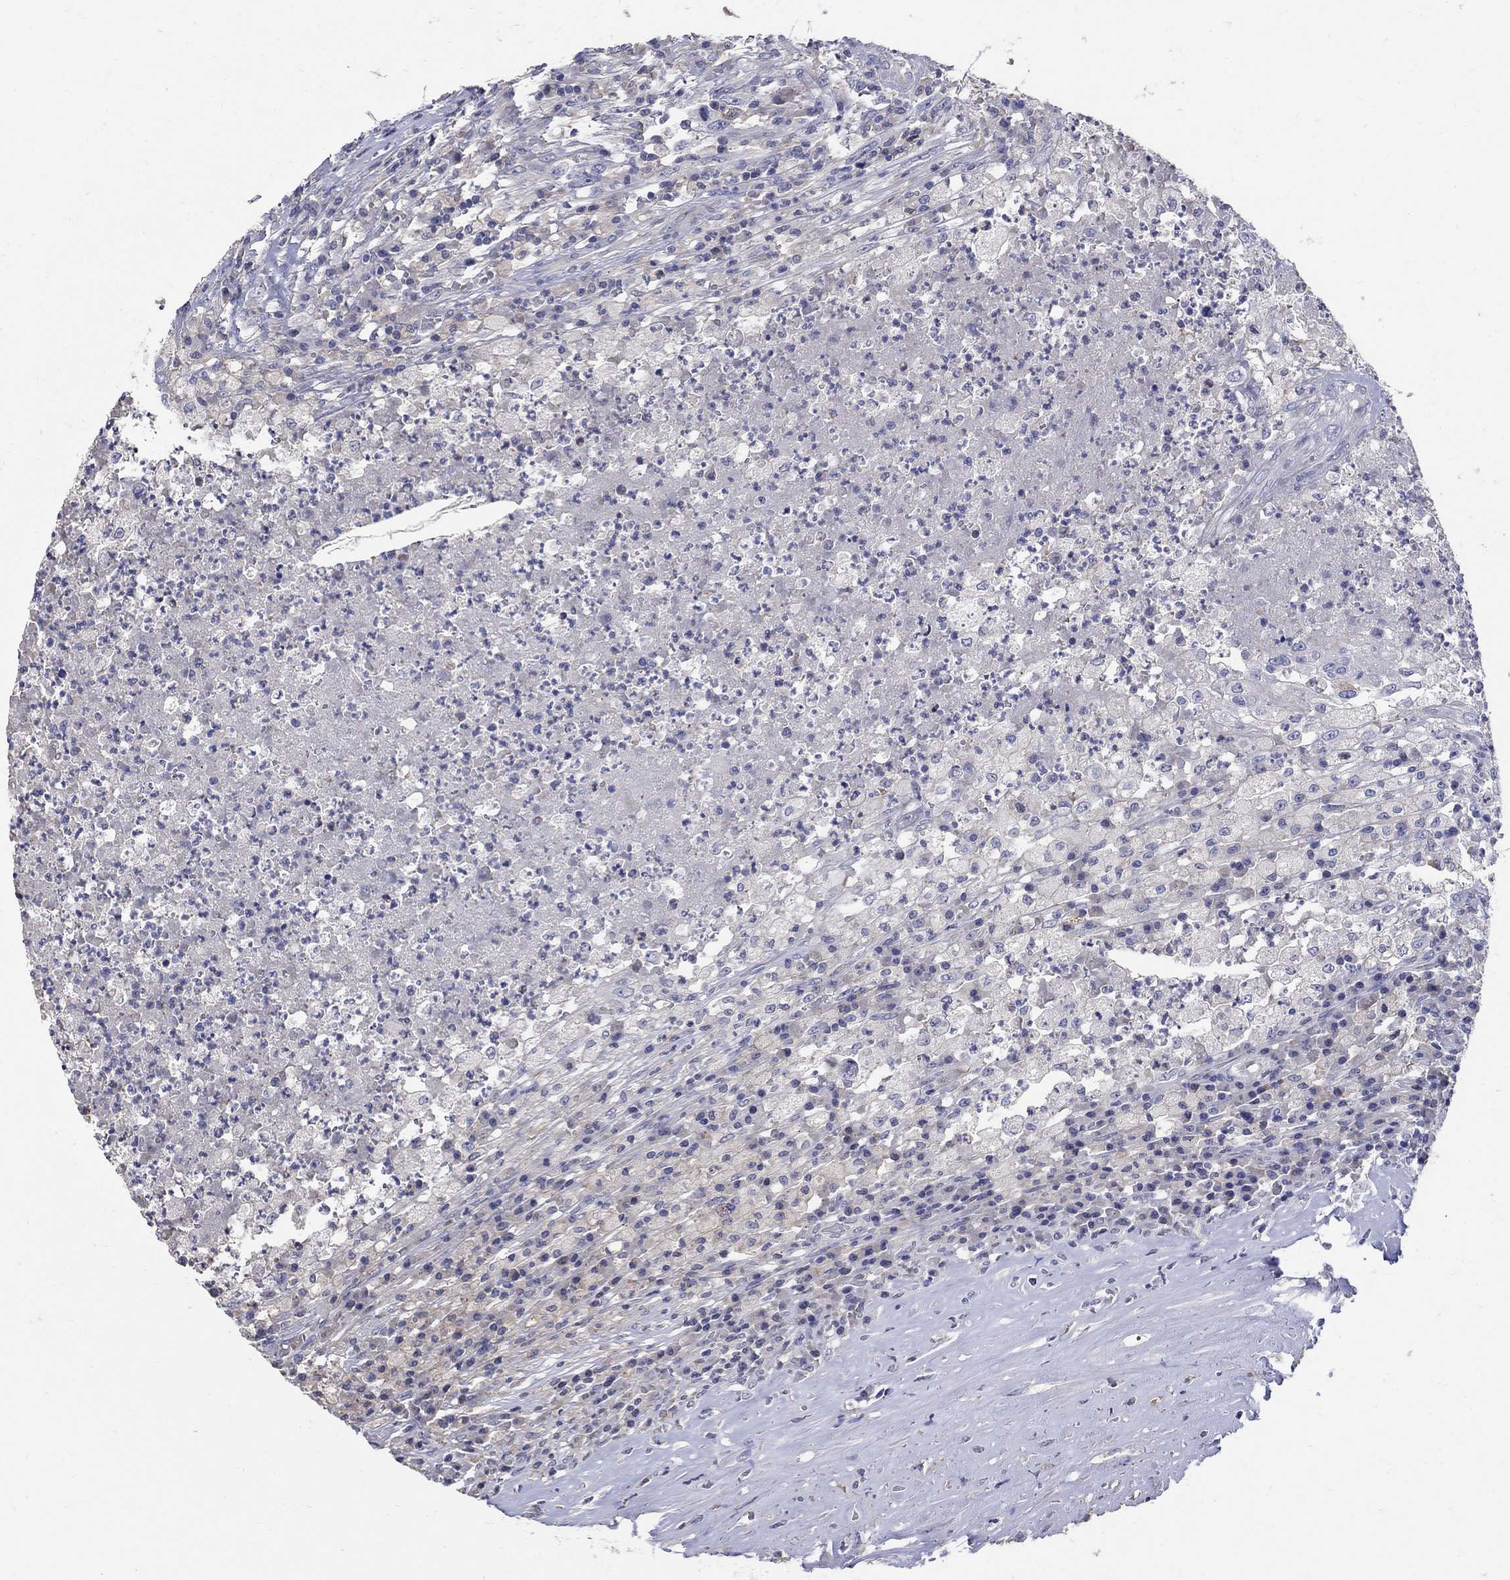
{"staining": {"intensity": "negative", "quantity": "none", "location": "none"}, "tissue": "testis cancer", "cell_type": "Tumor cells", "image_type": "cancer", "snomed": [{"axis": "morphology", "description": "Necrosis, NOS"}, {"axis": "morphology", "description": "Carcinoma, Embryonal, NOS"}, {"axis": "topography", "description": "Testis"}], "caption": "The immunohistochemistry histopathology image has no significant positivity in tumor cells of testis embryonal carcinoma tissue.", "gene": "CETN1", "patient": {"sex": "male", "age": 19}}